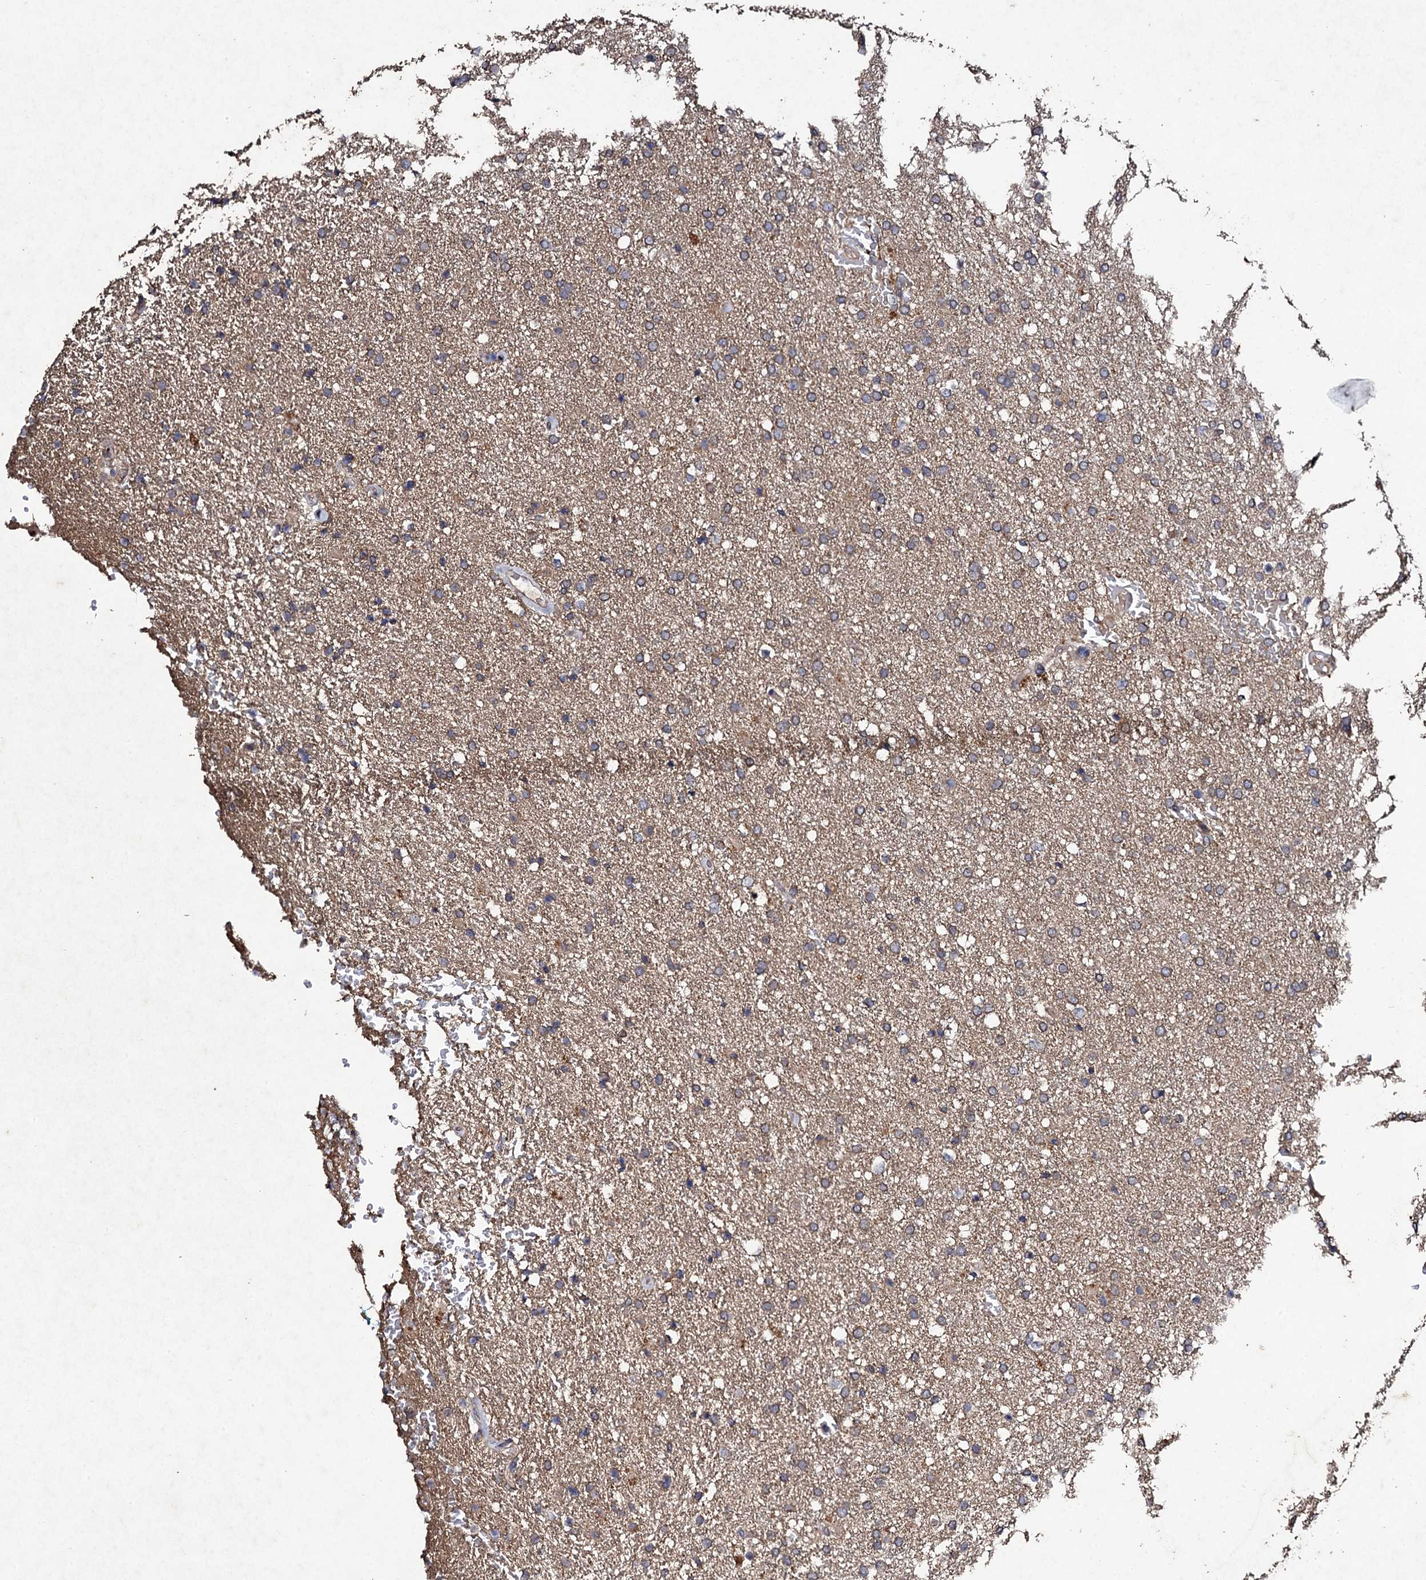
{"staining": {"intensity": "weak", "quantity": ">75%", "location": "cytoplasmic/membranous"}, "tissue": "glioma", "cell_type": "Tumor cells", "image_type": "cancer", "snomed": [{"axis": "morphology", "description": "Glioma, malignant, High grade"}, {"axis": "topography", "description": "Brain"}], "caption": "Immunohistochemistry (IHC) (DAB (3,3'-diaminobenzidine)) staining of glioma shows weak cytoplasmic/membranous protein staining in about >75% of tumor cells.", "gene": "MOCOS", "patient": {"sex": "male", "age": 72}}